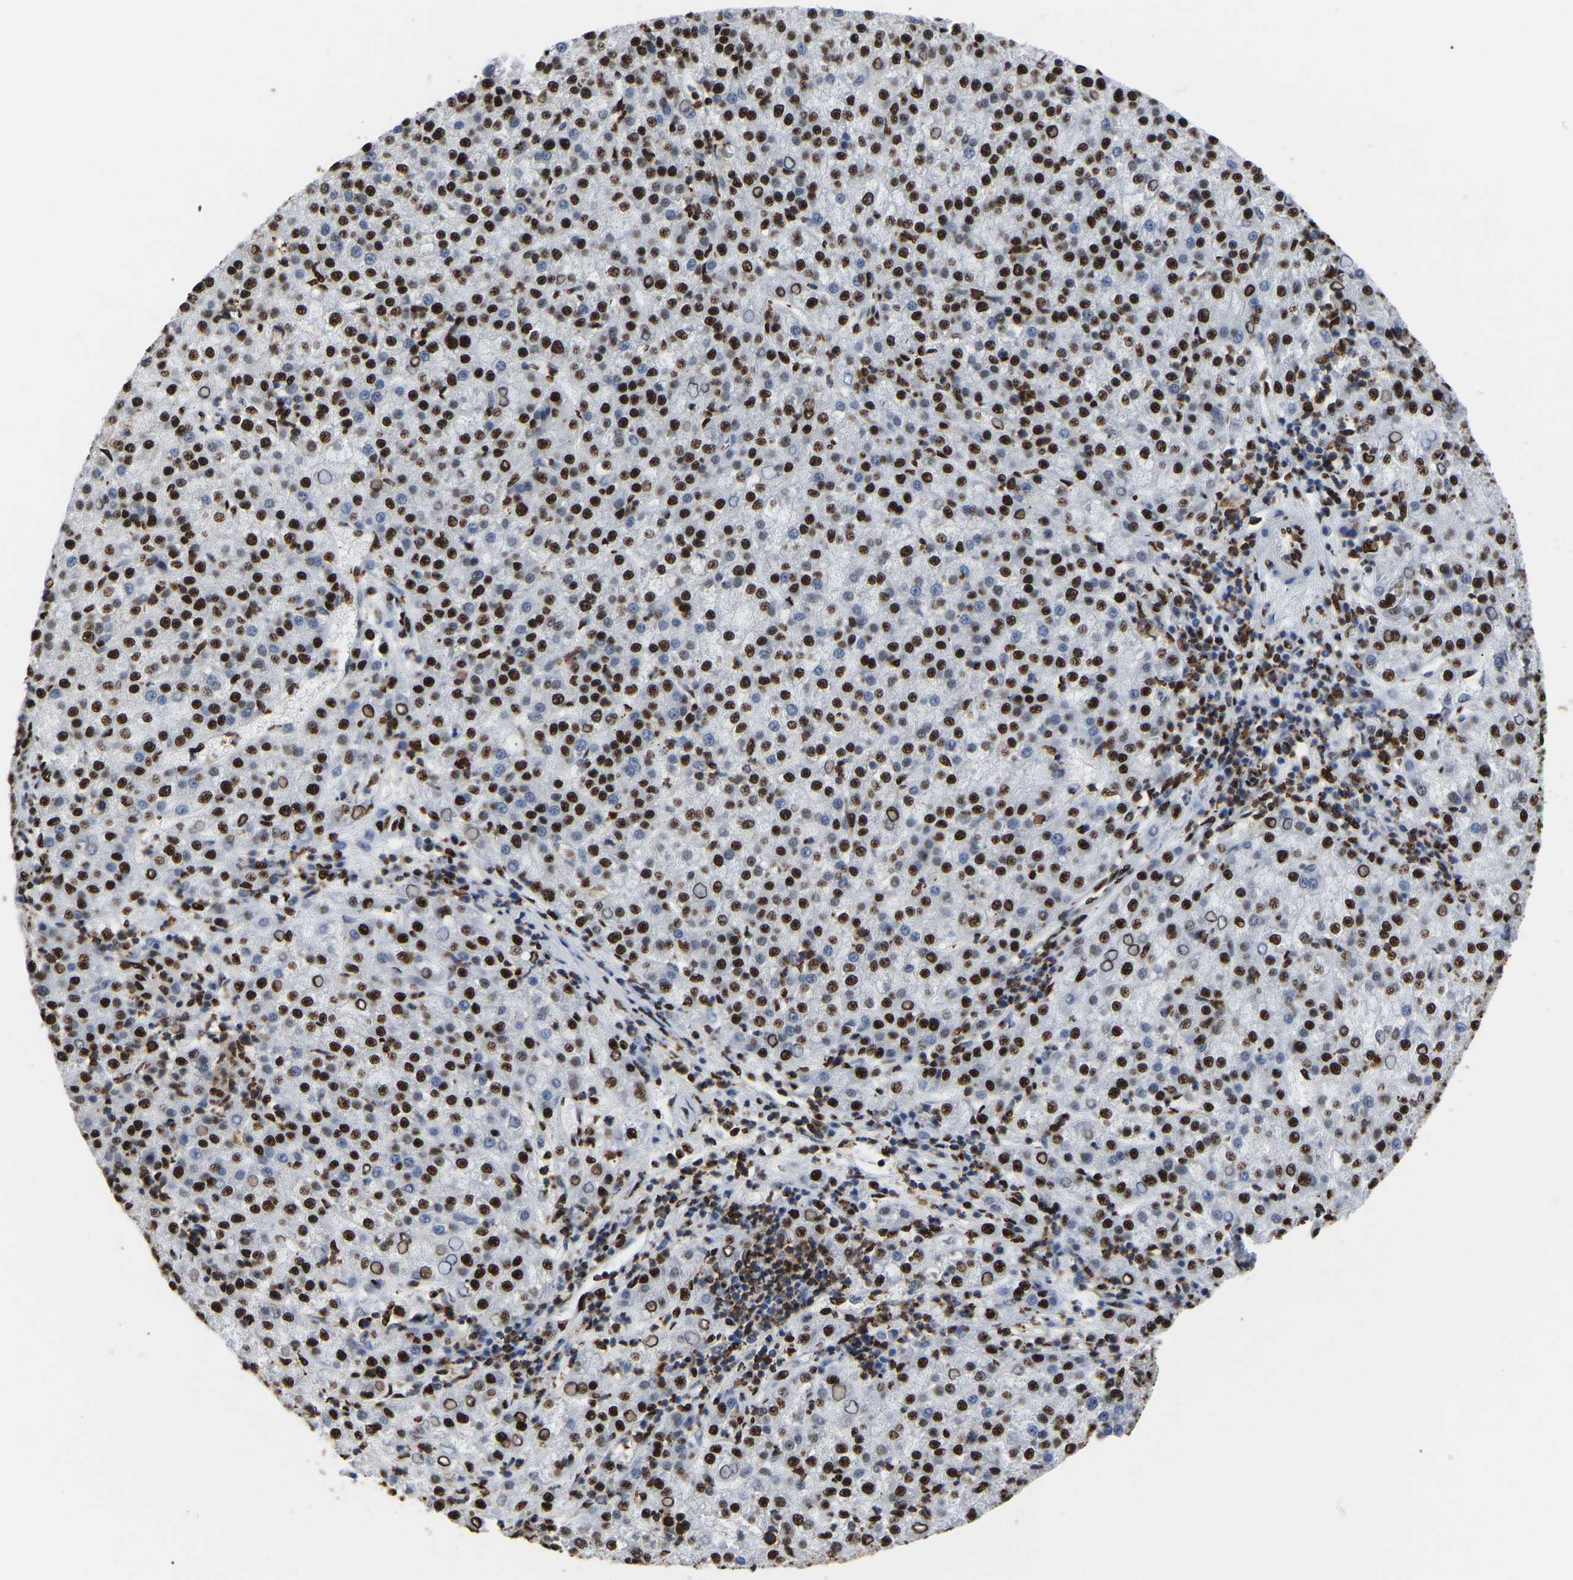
{"staining": {"intensity": "strong", "quantity": ">75%", "location": "nuclear"}, "tissue": "liver cancer", "cell_type": "Tumor cells", "image_type": "cancer", "snomed": [{"axis": "morphology", "description": "Carcinoma, Hepatocellular, NOS"}, {"axis": "topography", "description": "Liver"}], "caption": "Strong nuclear staining is present in about >75% of tumor cells in liver hepatocellular carcinoma. Using DAB (3,3'-diaminobenzidine) (brown) and hematoxylin (blue) stains, captured at high magnification using brightfield microscopy.", "gene": "RBL2", "patient": {"sex": "female", "age": 58}}